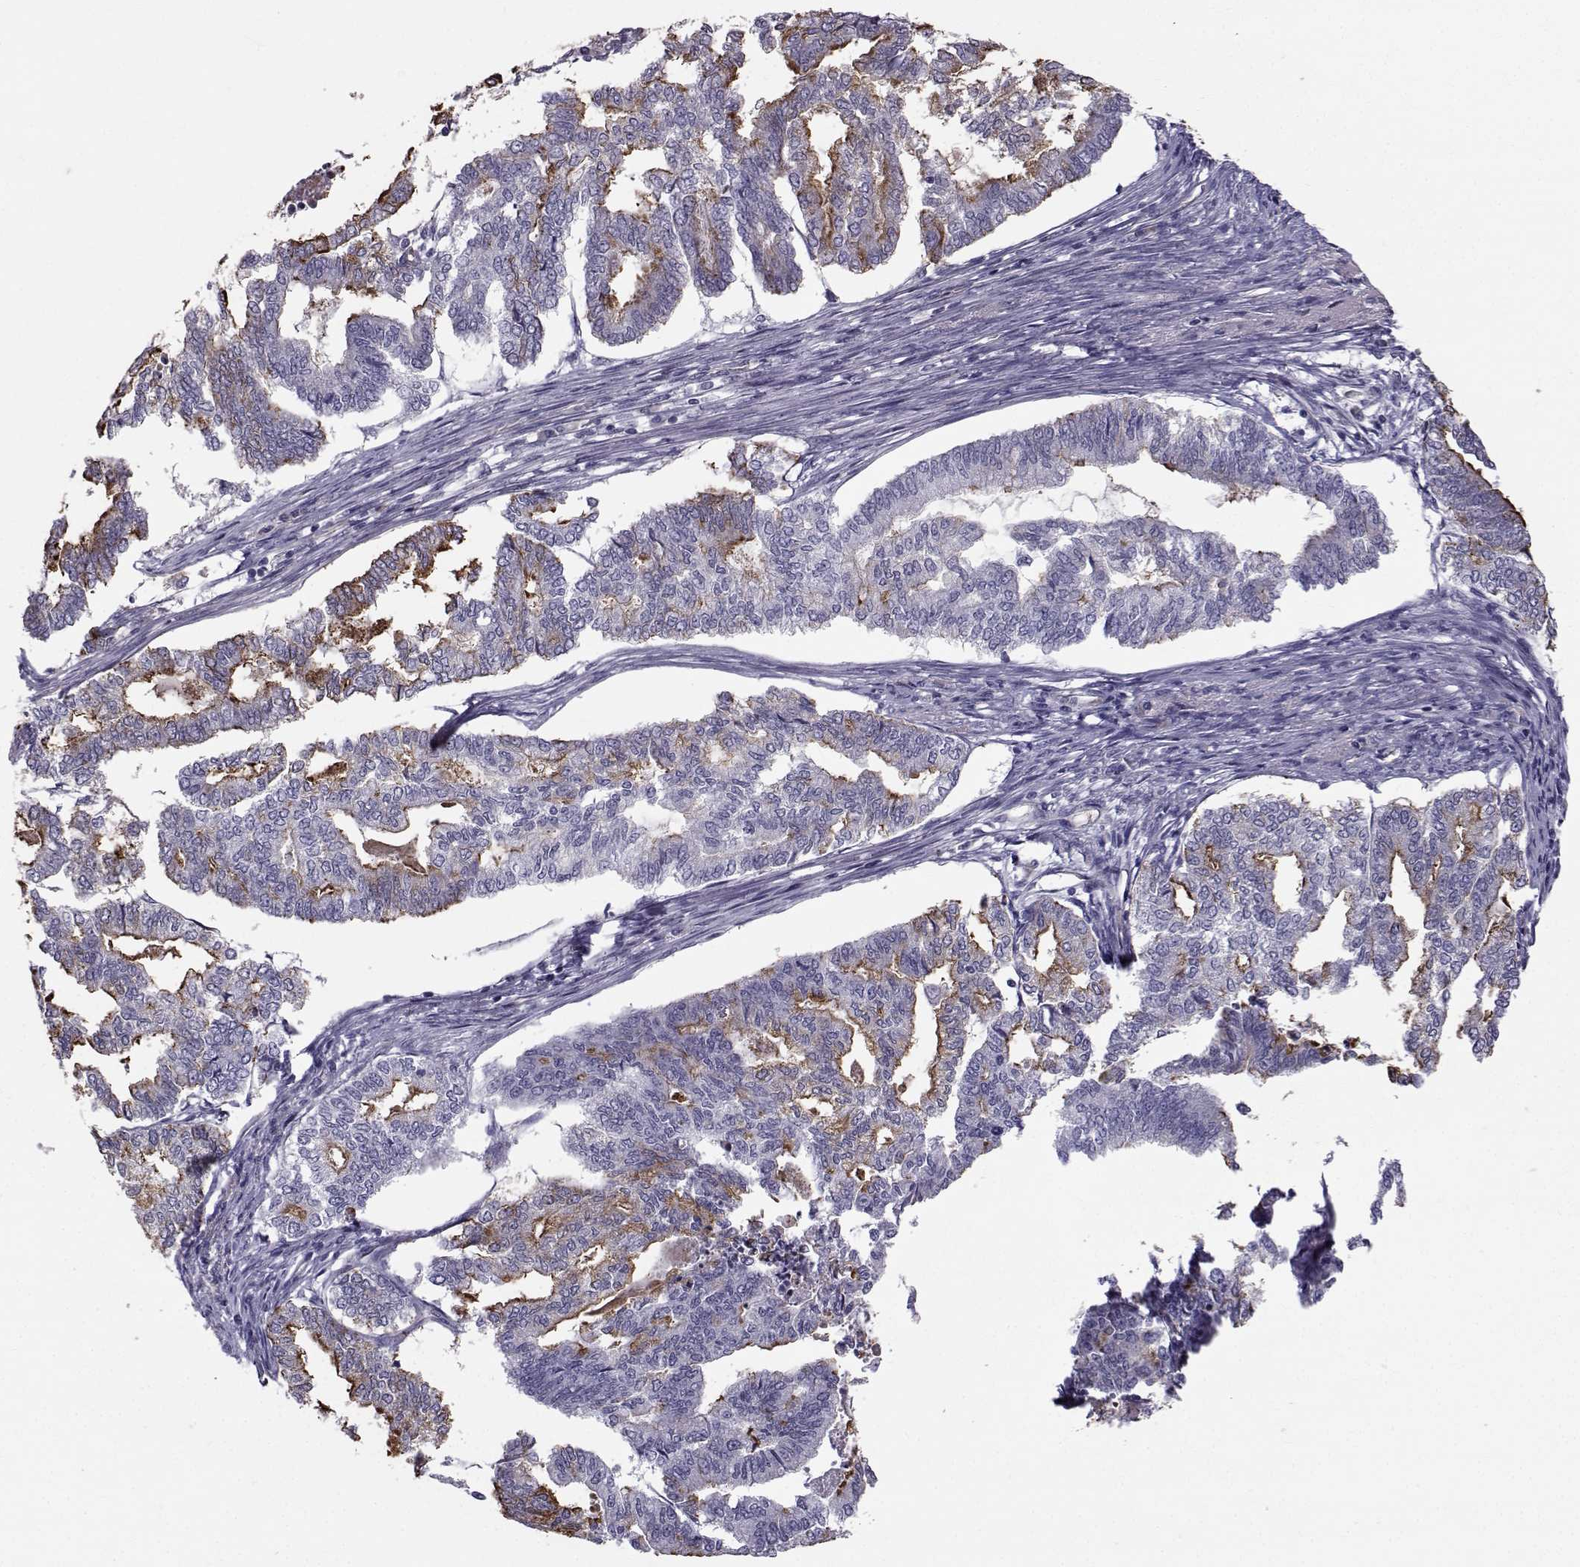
{"staining": {"intensity": "strong", "quantity": "<25%", "location": "cytoplasmic/membranous"}, "tissue": "endometrial cancer", "cell_type": "Tumor cells", "image_type": "cancer", "snomed": [{"axis": "morphology", "description": "Adenocarcinoma, NOS"}, {"axis": "topography", "description": "Endometrium"}], "caption": "Human adenocarcinoma (endometrial) stained for a protein (brown) shows strong cytoplasmic/membranous positive staining in about <25% of tumor cells.", "gene": "QPCT", "patient": {"sex": "female", "age": 79}}